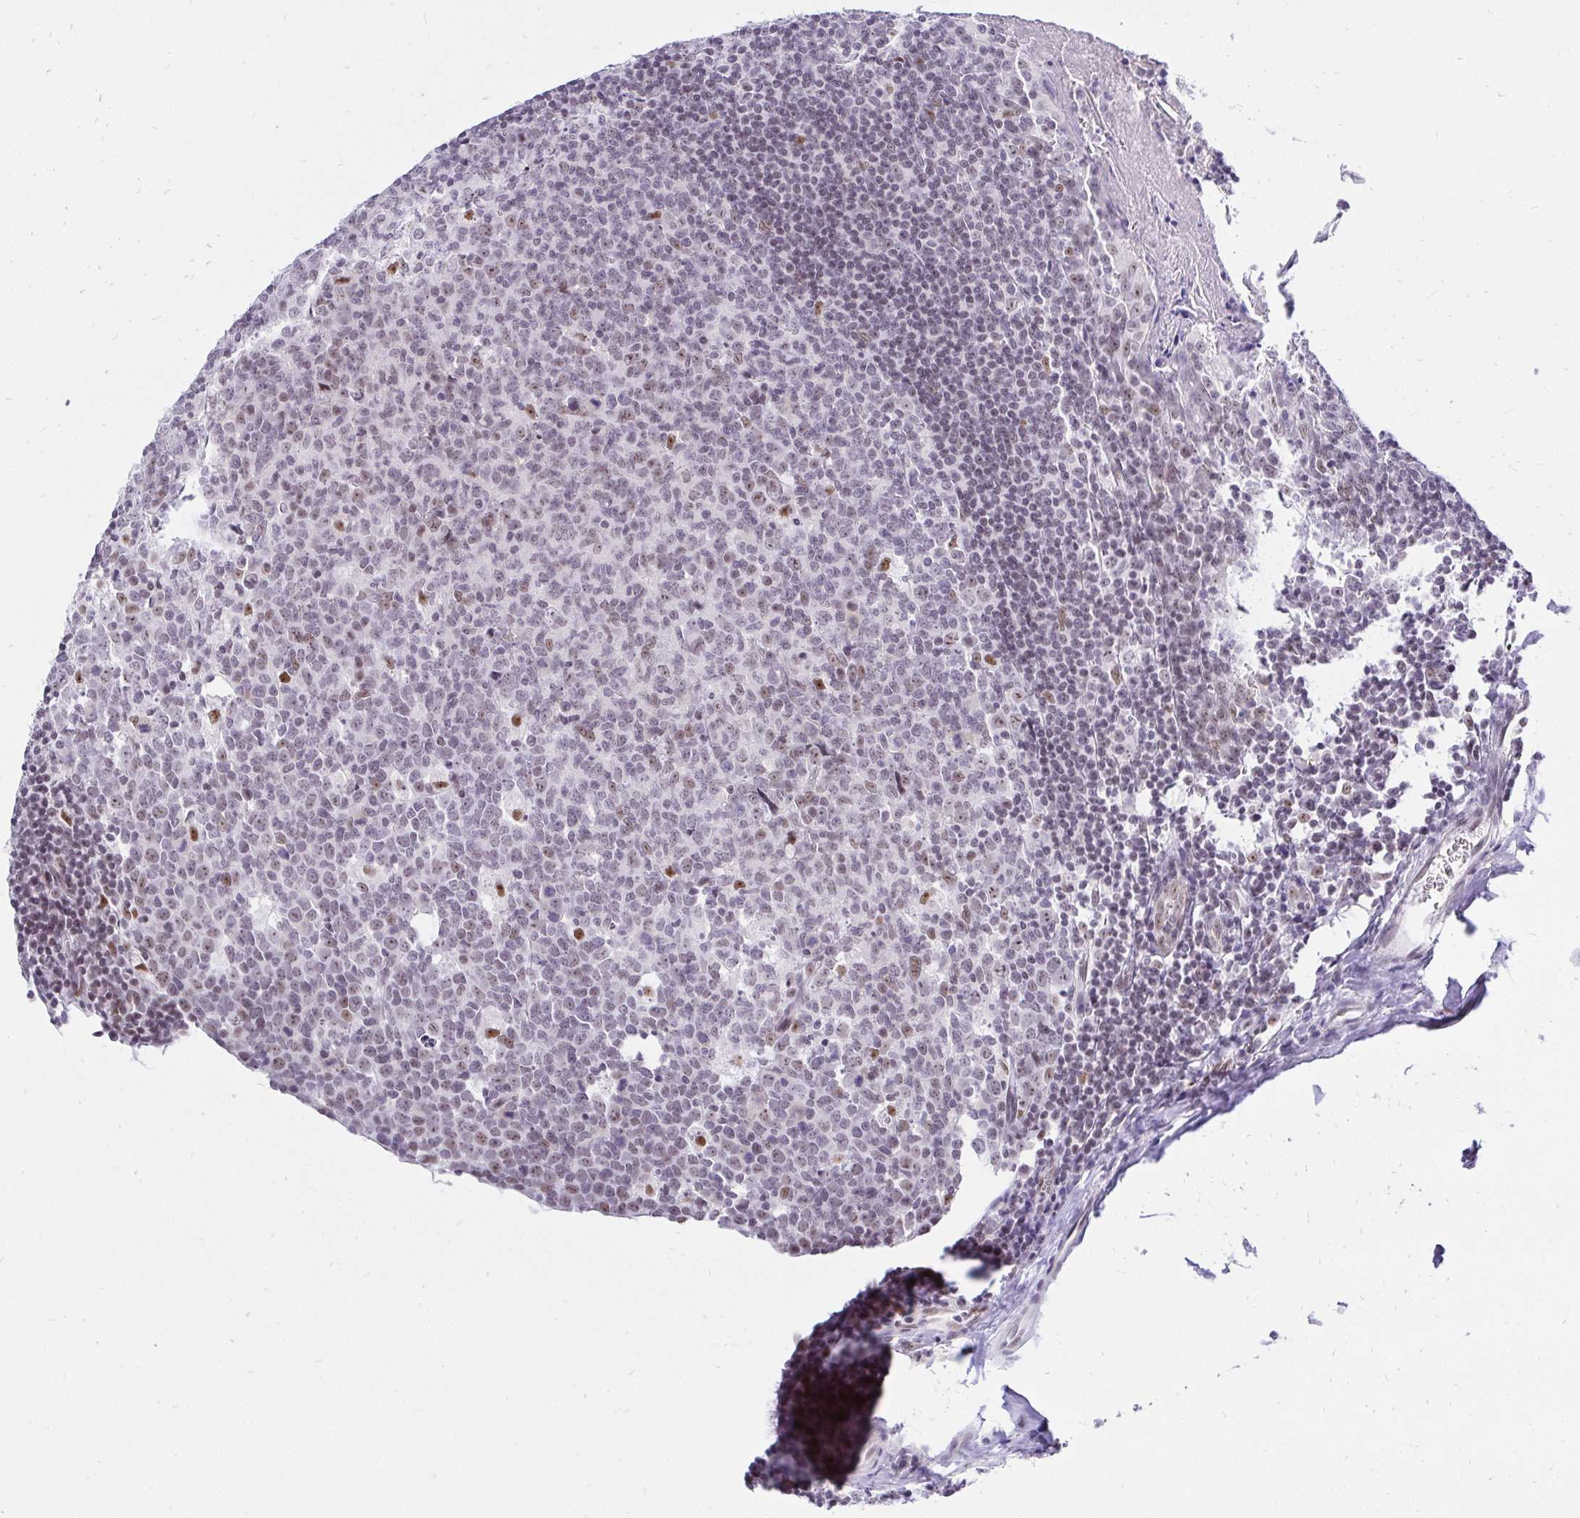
{"staining": {"intensity": "moderate", "quantity": "<25%", "location": "nuclear"}, "tissue": "tonsil", "cell_type": "Germinal center cells", "image_type": "normal", "snomed": [{"axis": "morphology", "description": "Normal tissue, NOS"}, {"axis": "topography", "description": "Tonsil"}], "caption": "Immunohistochemistry micrograph of benign tonsil stained for a protein (brown), which demonstrates low levels of moderate nuclear expression in approximately <25% of germinal center cells.", "gene": "ZNF860", "patient": {"sex": "male", "age": 27}}